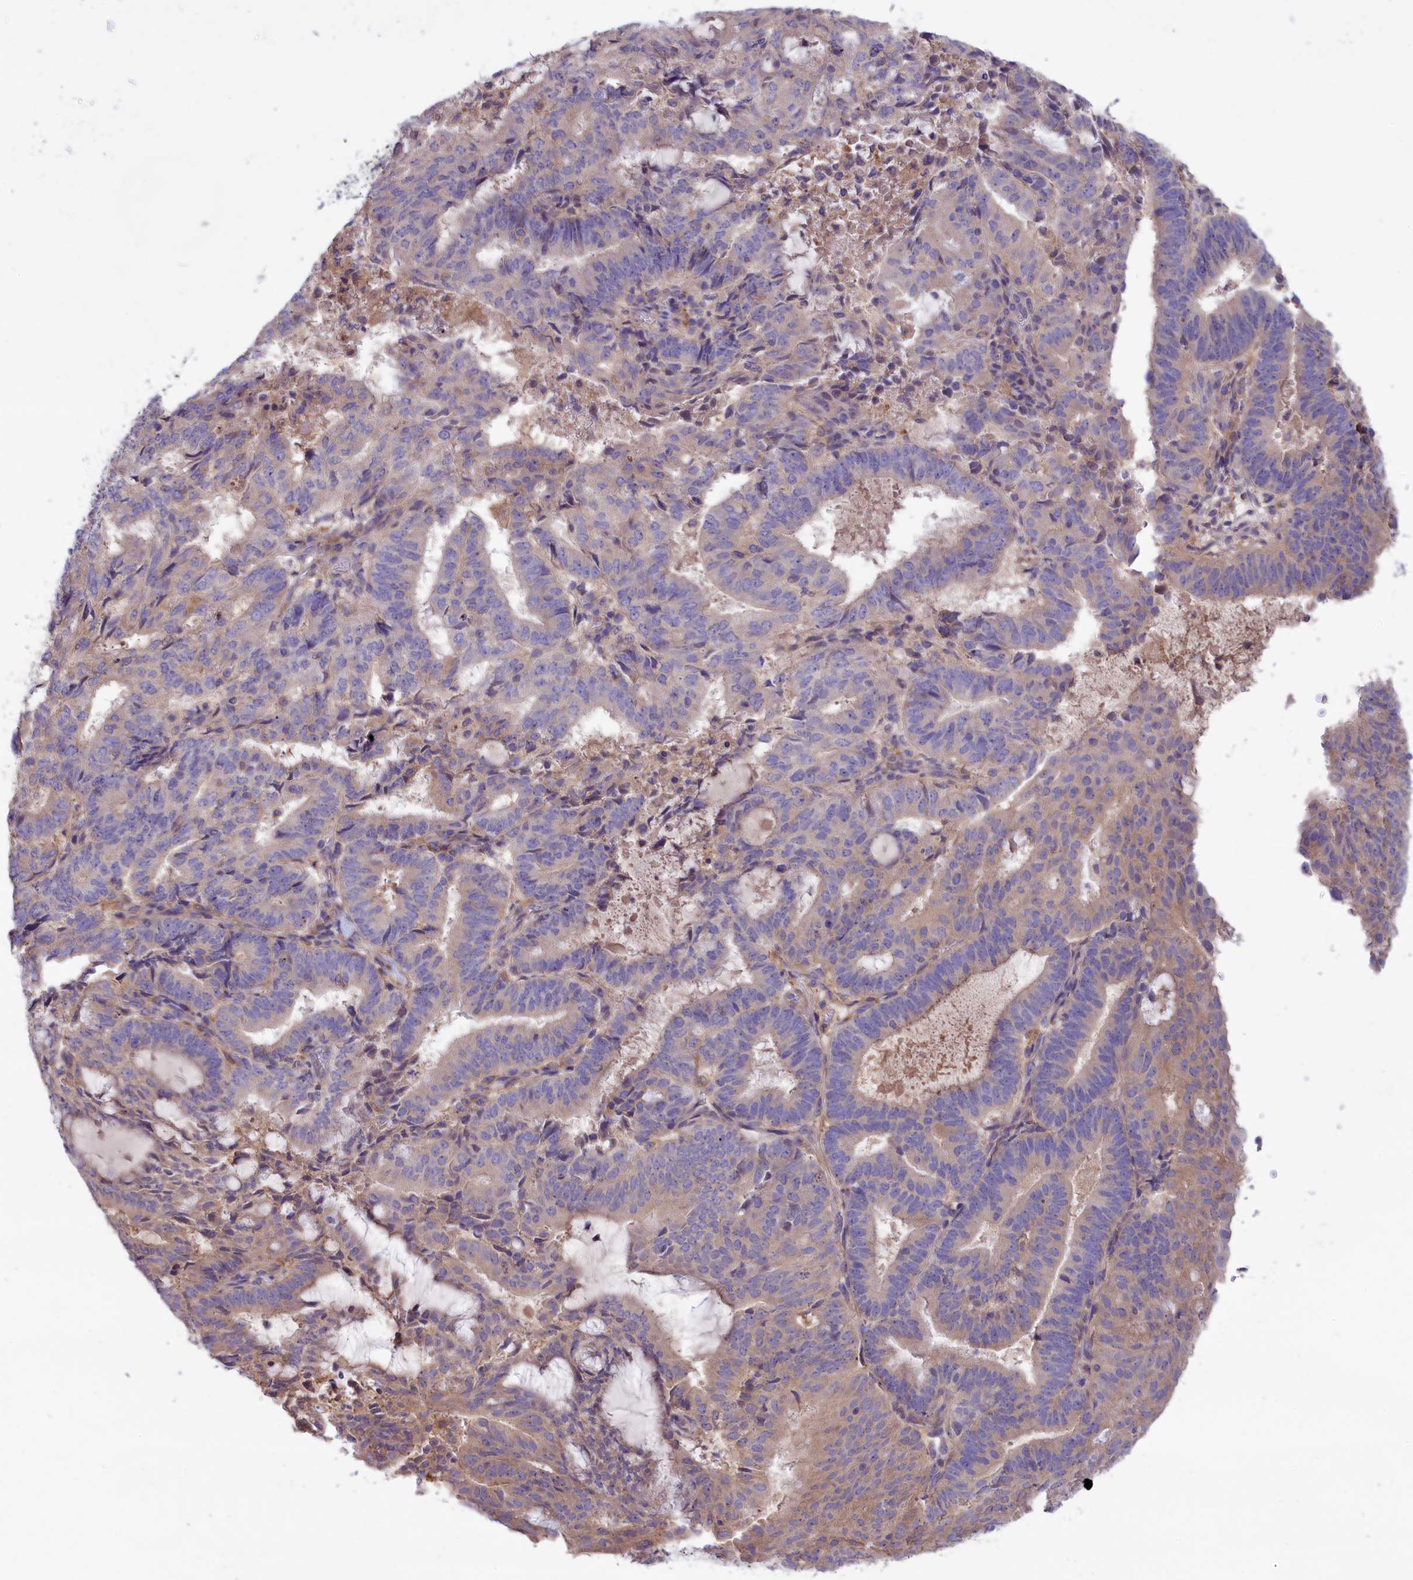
{"staining": {"intensity": "negative", "quantity": "none", "location": "none"}, "tissue": "endometrial cancer", "cell_type": "Tumor cells", "image_type": "cancer", "snomed": [{"axis": "morphology", "description": "Adenocarcinoma, NOS"}, {"axis": "topography", "description": "Endometrium"}], "caption": "Tumor cells show no significant protein staining in endometrial cancer.", "gene": "AMDHD2", "patient": {"sex": "female", "age": 70}}